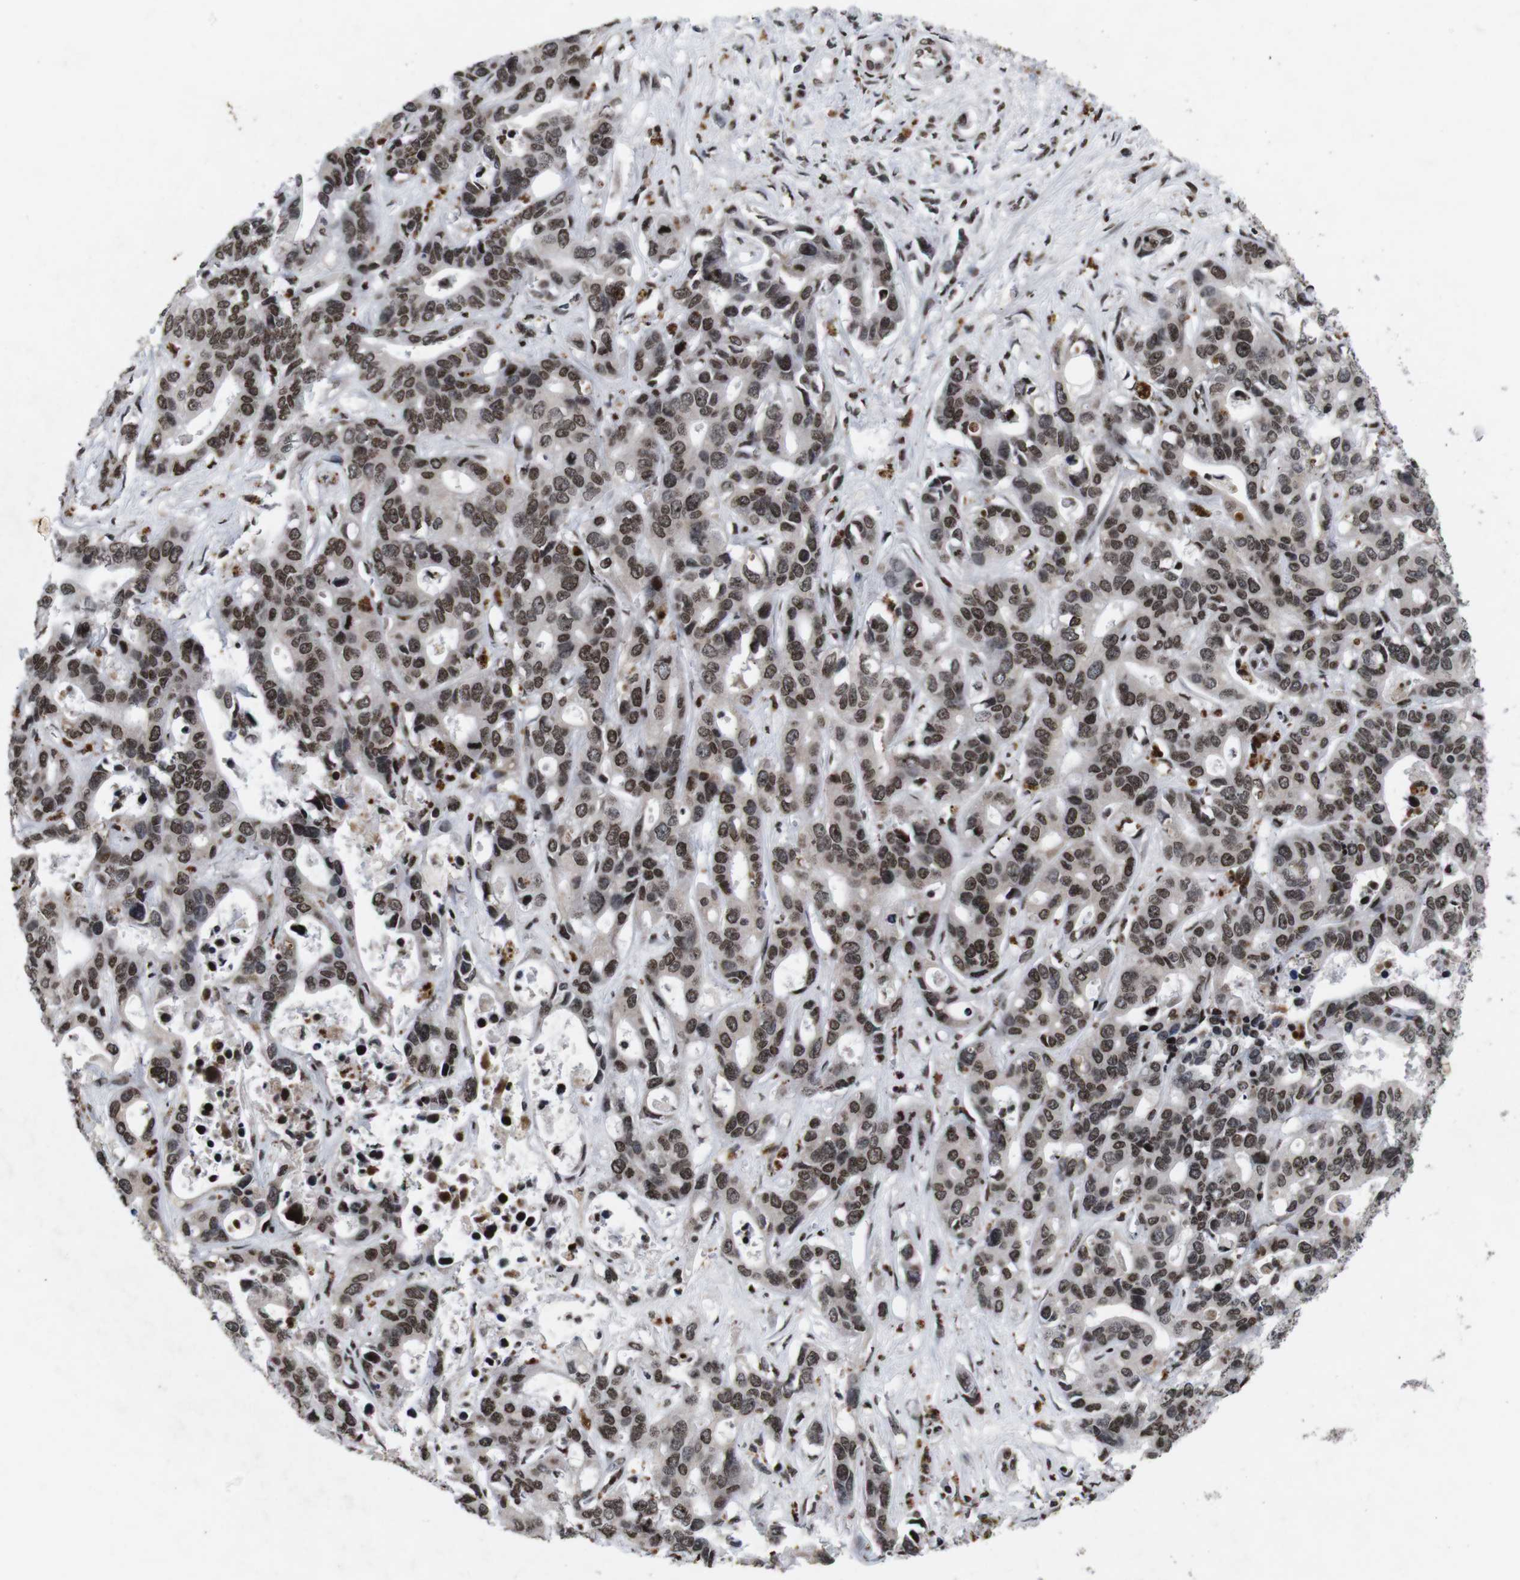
{"staining": {"intensity": "moderate", "quantity": ">75%", "location": "nuclear"}, "tissue": "liver cancer", "cell_type": "Tumor cells", "image_type": "cancer", "snomed": [{"axis": "morphology", "description": "Cholangiocarcinoma"}, {"axis": "topography", "description": "Liver"}], "caption": "A high-resolution histopathology image shows IHC staining of liver cancer (cholangiocarcinoma), which displays moderate nuclear positivity in approximately >75% of tumor cells.", "gene": "MAGEH1", "patient": {"sex": "female", "age": 65}}